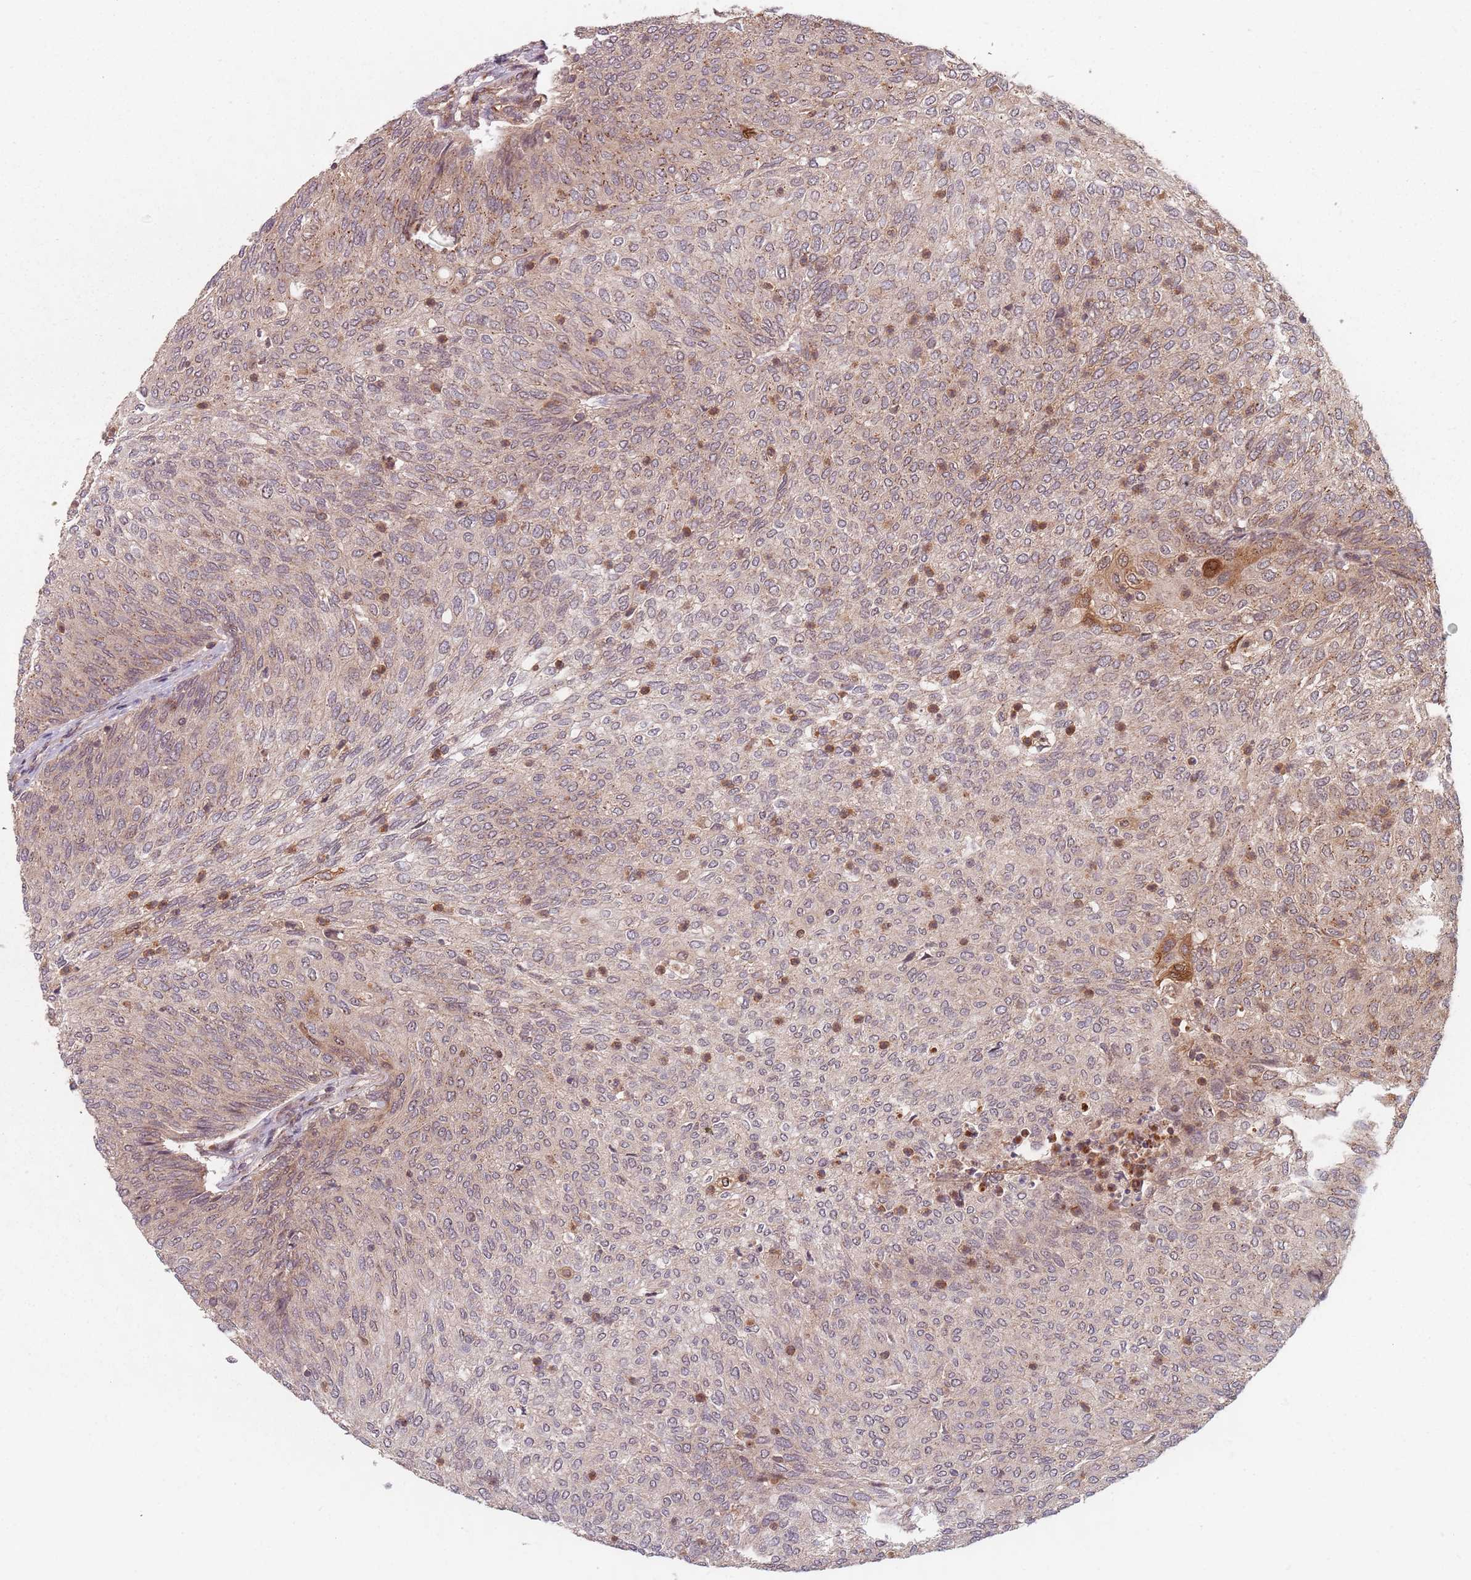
{"staining": {"intensity": "weak", "quantity": "25%-75%", "location": "cytoplasmic/membranous"}, "tissue": "urothelial cancer", "cell_type": "Tumor cells", "image_type": "cancer", "snomed": [{"axis": "morphology", "description": "Urothelial carcinoma, Low grade"}, {"axis": "topography", "description": "Urinary bladder"}], "caption": "High-power microscopy captured an IHC photomicrograph of urothelial cancer, revealing weak cytoplasmic/membranous expression in approximately 25%-75% of tumor cells.", "gene": "C3orf14", "patient": {"sex": "female", "age": 79}}